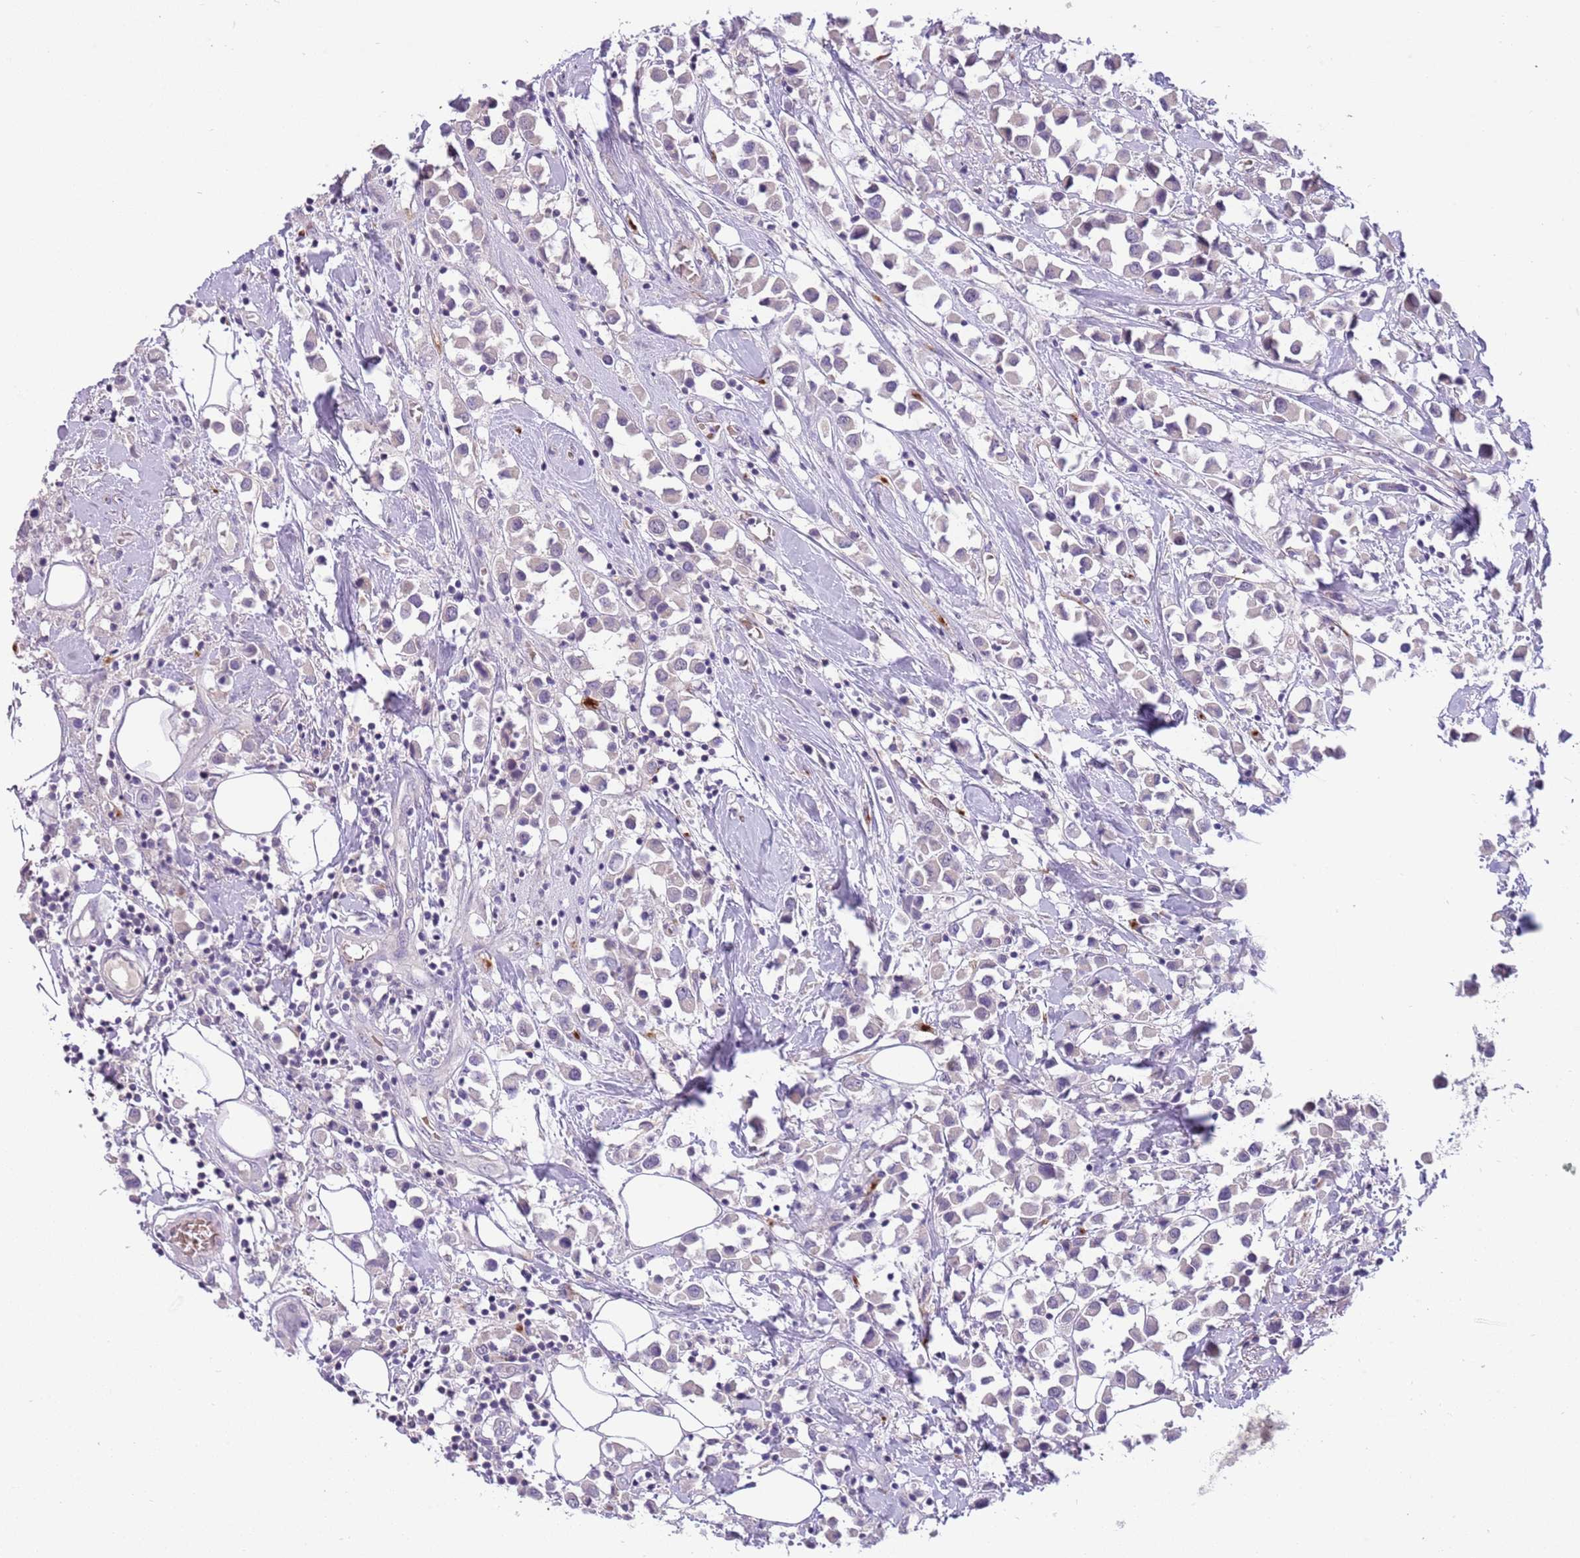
{"staining": {"intensity": "negative", "quantity": "none", "location": "none"}, "tissue": "breast cancer", "cell_type": "Tumor cells", "image_type": "cancer", "snomed": [{"axis": "morphology", "description": "Duct carcinoma"}, {"axis": "topography", "description": "Breast"}], "caption": "A histopathology image of breast cancer stained for a protein shows no brown staining in tumor cells.", "gene": "CFAP73", "patient": {"sex": "female", "age": 61}}